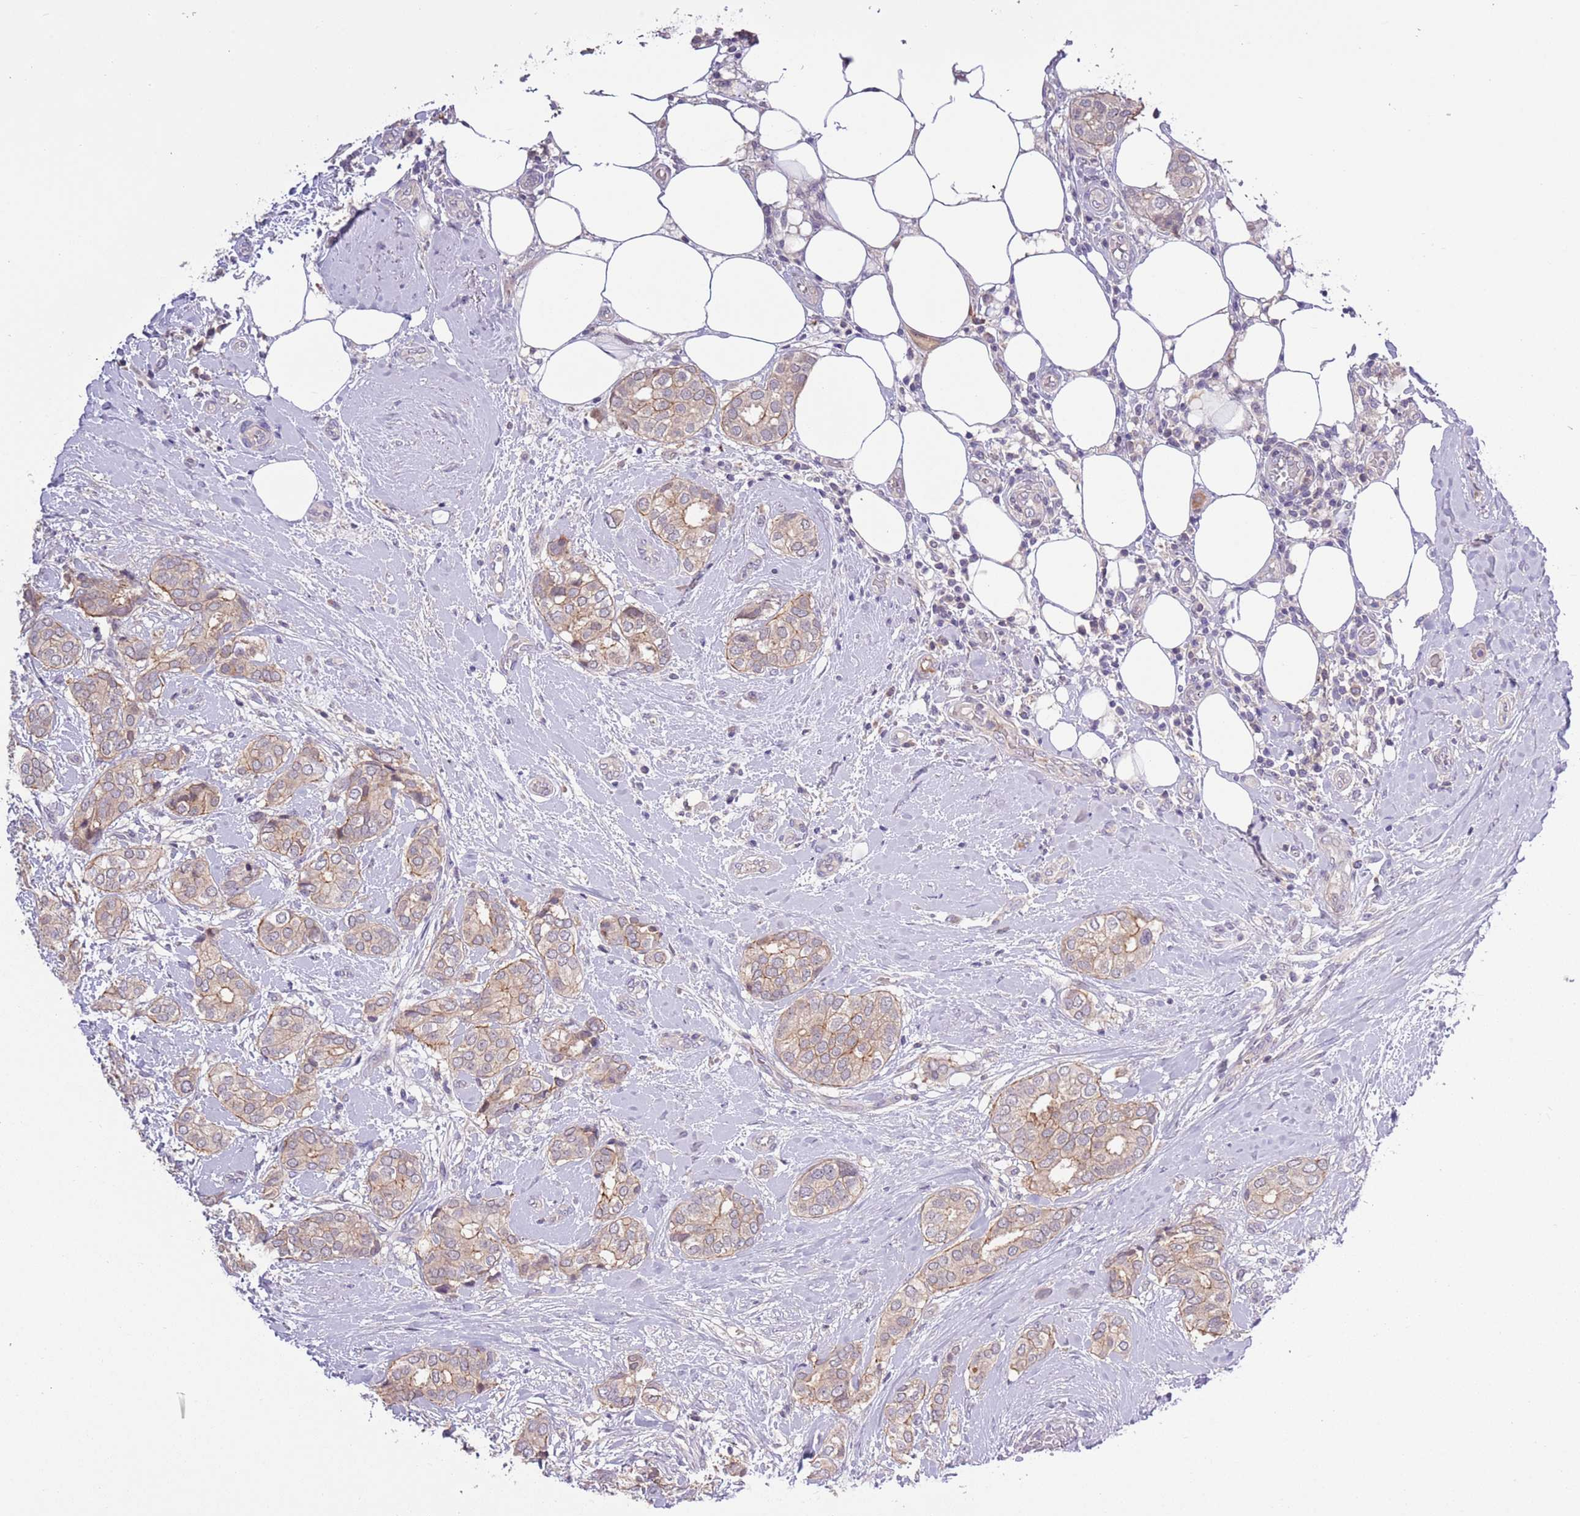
{"staining": {"intensity": "weak", "quantity": "25%-75%", "location": "cytoplasmic/membranous"}, "tissue": "breast cancer", "cell_type": "Tumor cells", "image_type": "cancer", "snomed": [{"axis": "morphology", "description": "Duct carcinoma"}, {"axis": "topography", "description": "Breast"}], "caption": "The immunohistochemical stain shows weak cytoplasmic/membranous positivity in tumor cells of intraductal carcinoma (breast) tissue.", "gene": "SHROOM3", "patient": {"sex": "female", "age": 73}}